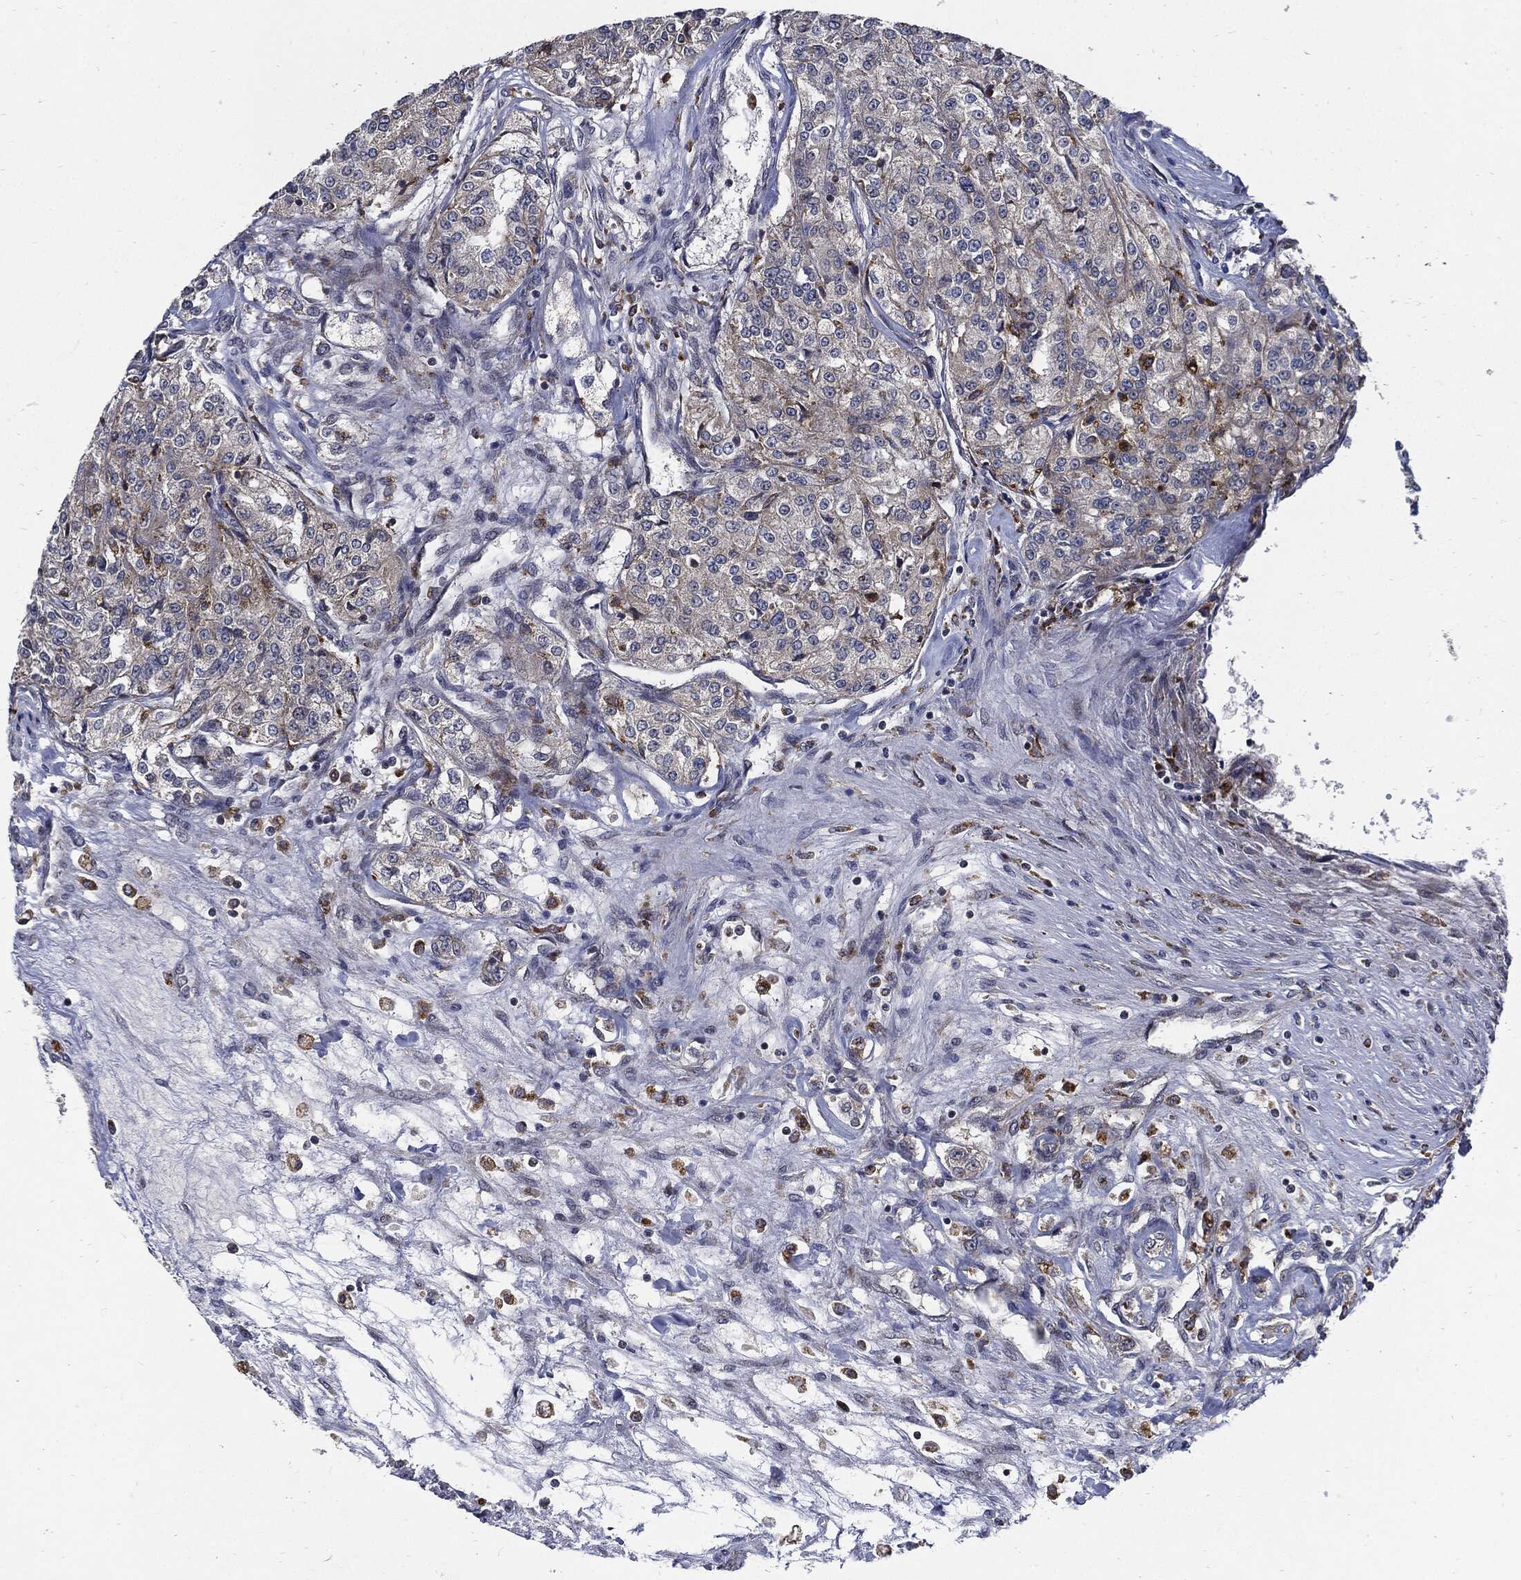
{"staining": {"intensity": "negative", "quantity": "none", "location": "none"}, "tissue": "renal cancer", "cell_type": "Tumor cells", "image_type": "cancer", "snomed": [{"axis": "morphology", "description": "Adenocarcinoma, NOS"}, {"axis": "topography", "description": "Kidney"}], "caption": "A micrograph of human renal cancer is negative for staining in tumor cells.", "gene": "SLC31A2", "patient": {"sex": "female", "age": 63}}